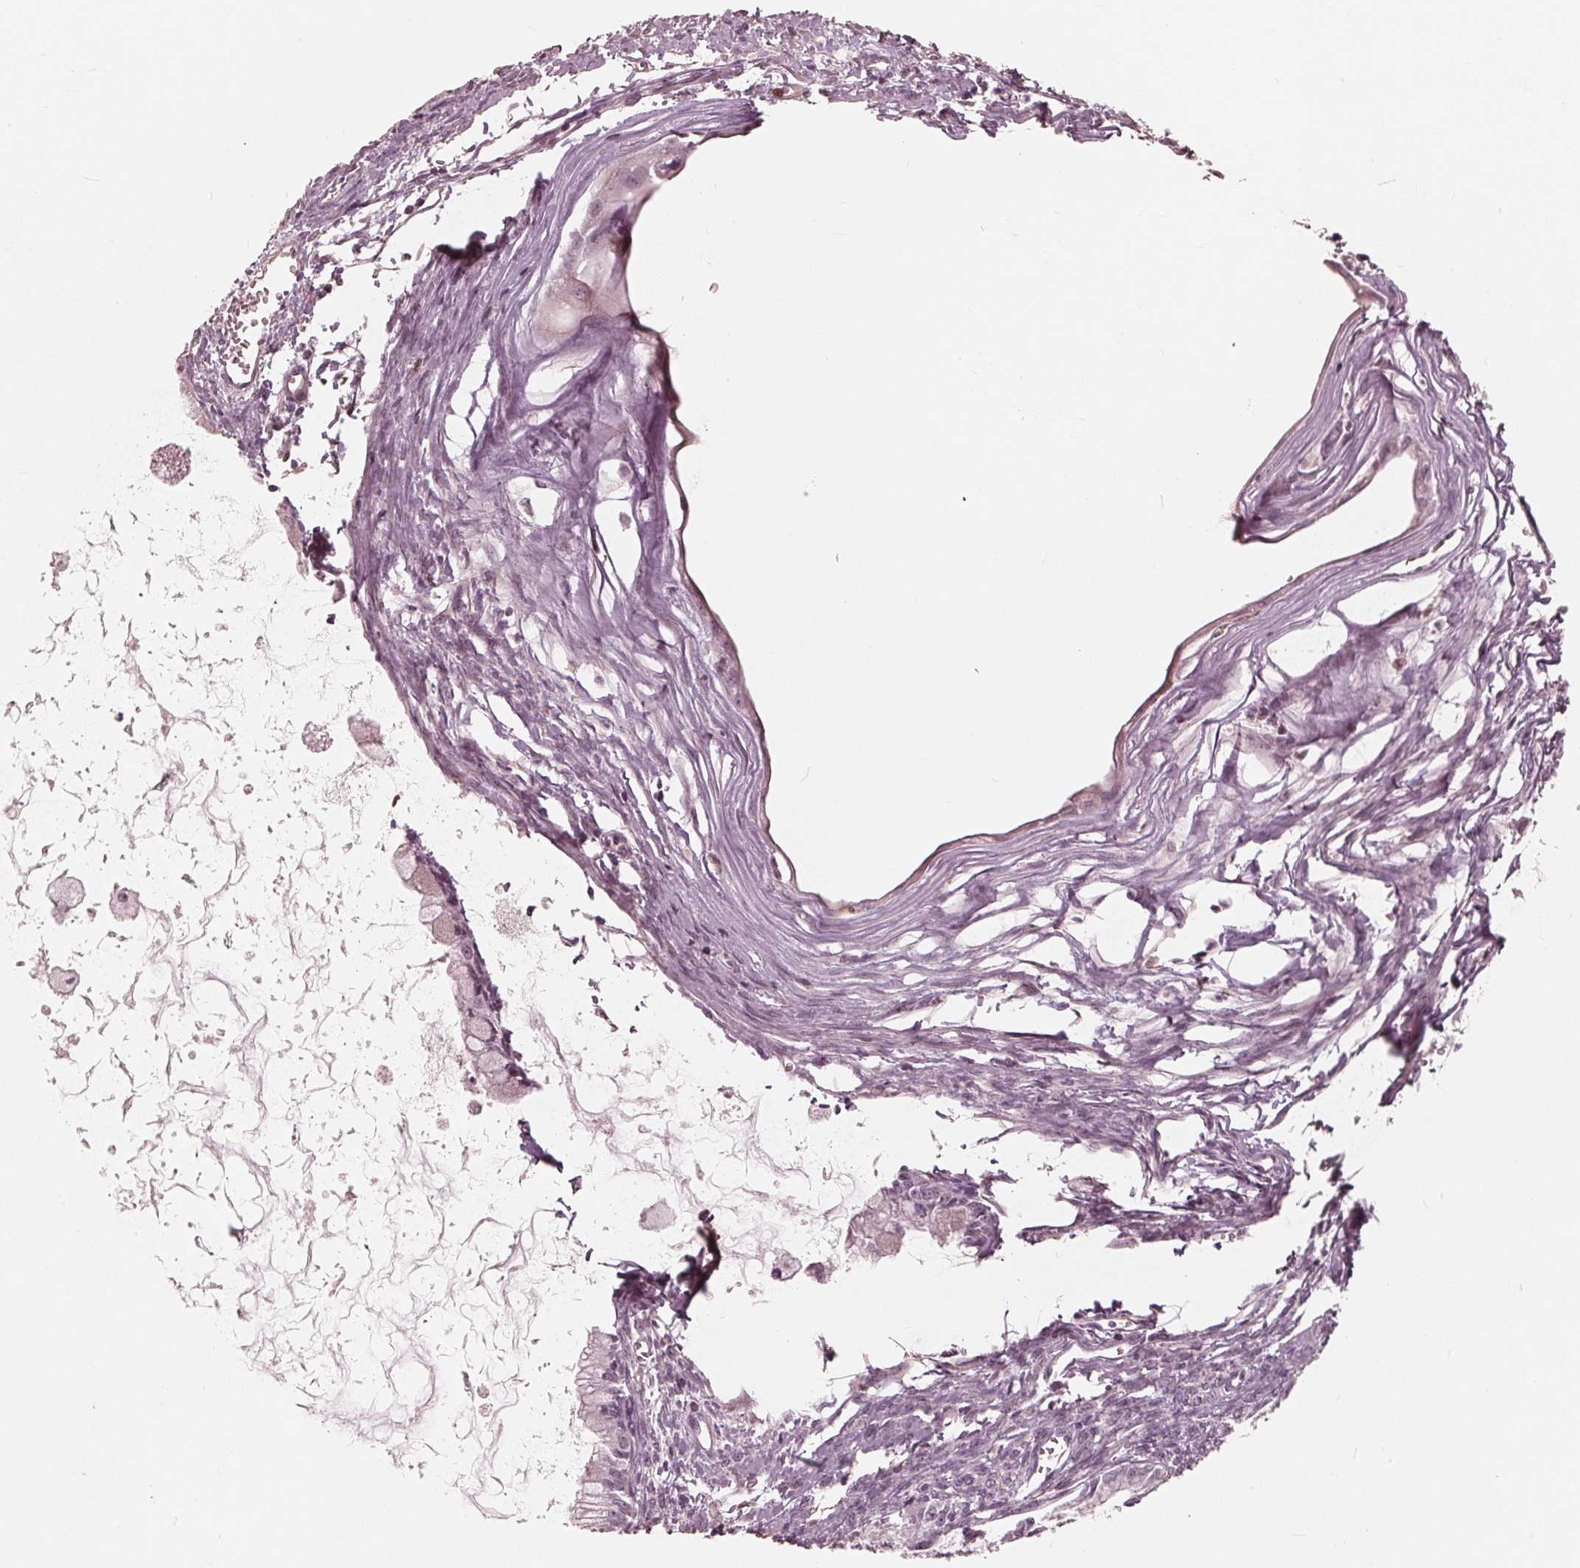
{"staining": {"intensity": "negative", "quantity": "none", "location": "none"}, "tissue": "ovarian cancer", "cell_type": "Tumor cells", "image_type": "cancer", "snomed": [{"axis": "morphology", "description": "Cystadenocarcinoma, mucinous, NOS"}, {"axis": "topography", "description": "Ovary"}], "caption": "High power microscopy histopathology image of an IHC micrograph of ovarian mucinous cystadenocarcinoma, revealing no significant positivity in tumor cells.", "gene": "ING3", "patient": {"sex": "female", "age": 34}}